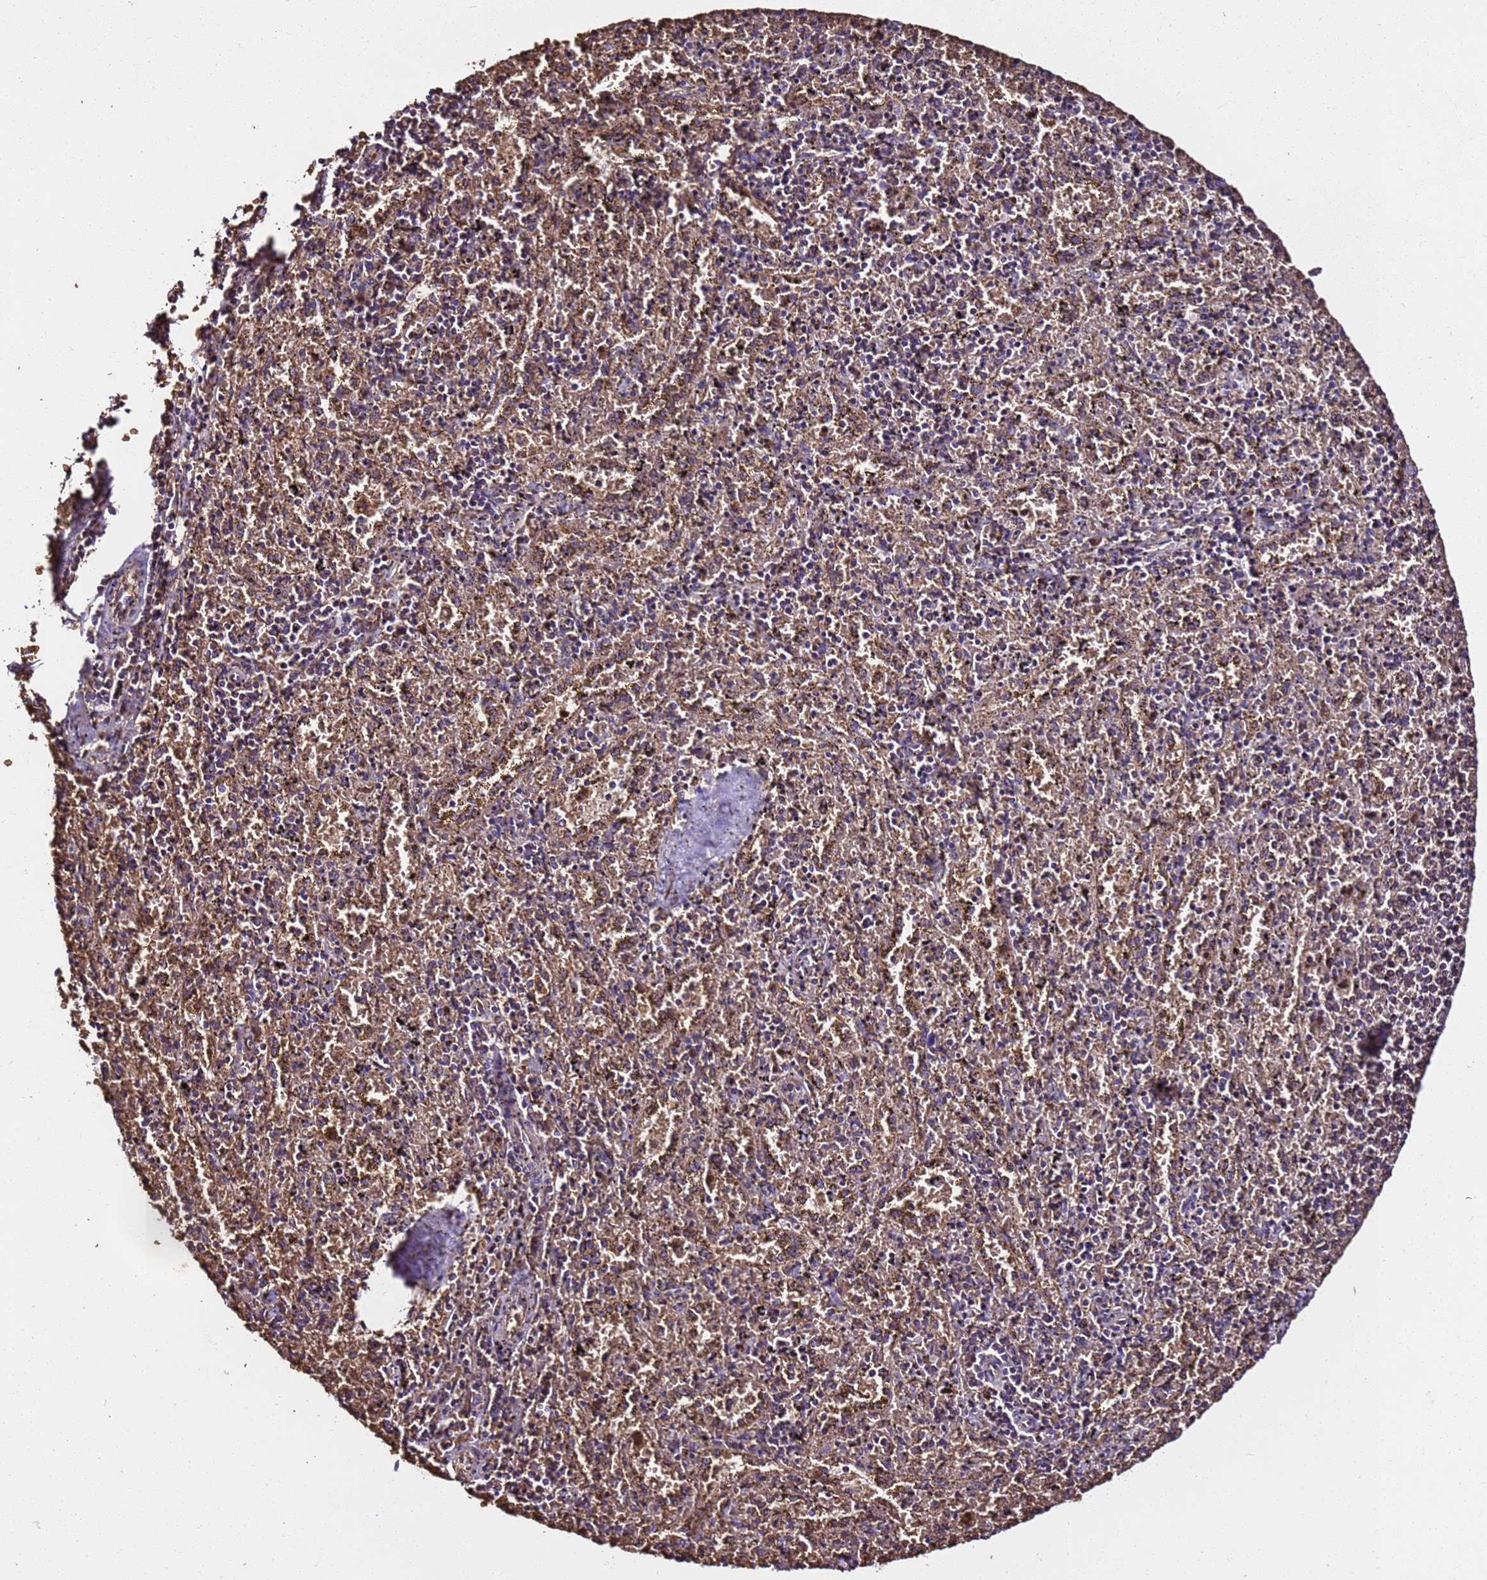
{"staining": {"intensity": "negative", "quantity": "none", "location": "none"}, "tissue": "spleen", "cell_type": "Cells in red pulp", "image_type": "normal", "snomed": [{"axis": "morphology", "description": "Normal tissue, NOS"}, {"axis": "topography", "description": "Spleen"}], "caption": "Immunohistochemistry micrograph of unremarkable spleen: human spleen stained with DAB exhibits no significant protein staining in cells in red pulp.", "gene": "LRRIQ1", "patient": {"sex": "male", "age": 11}}